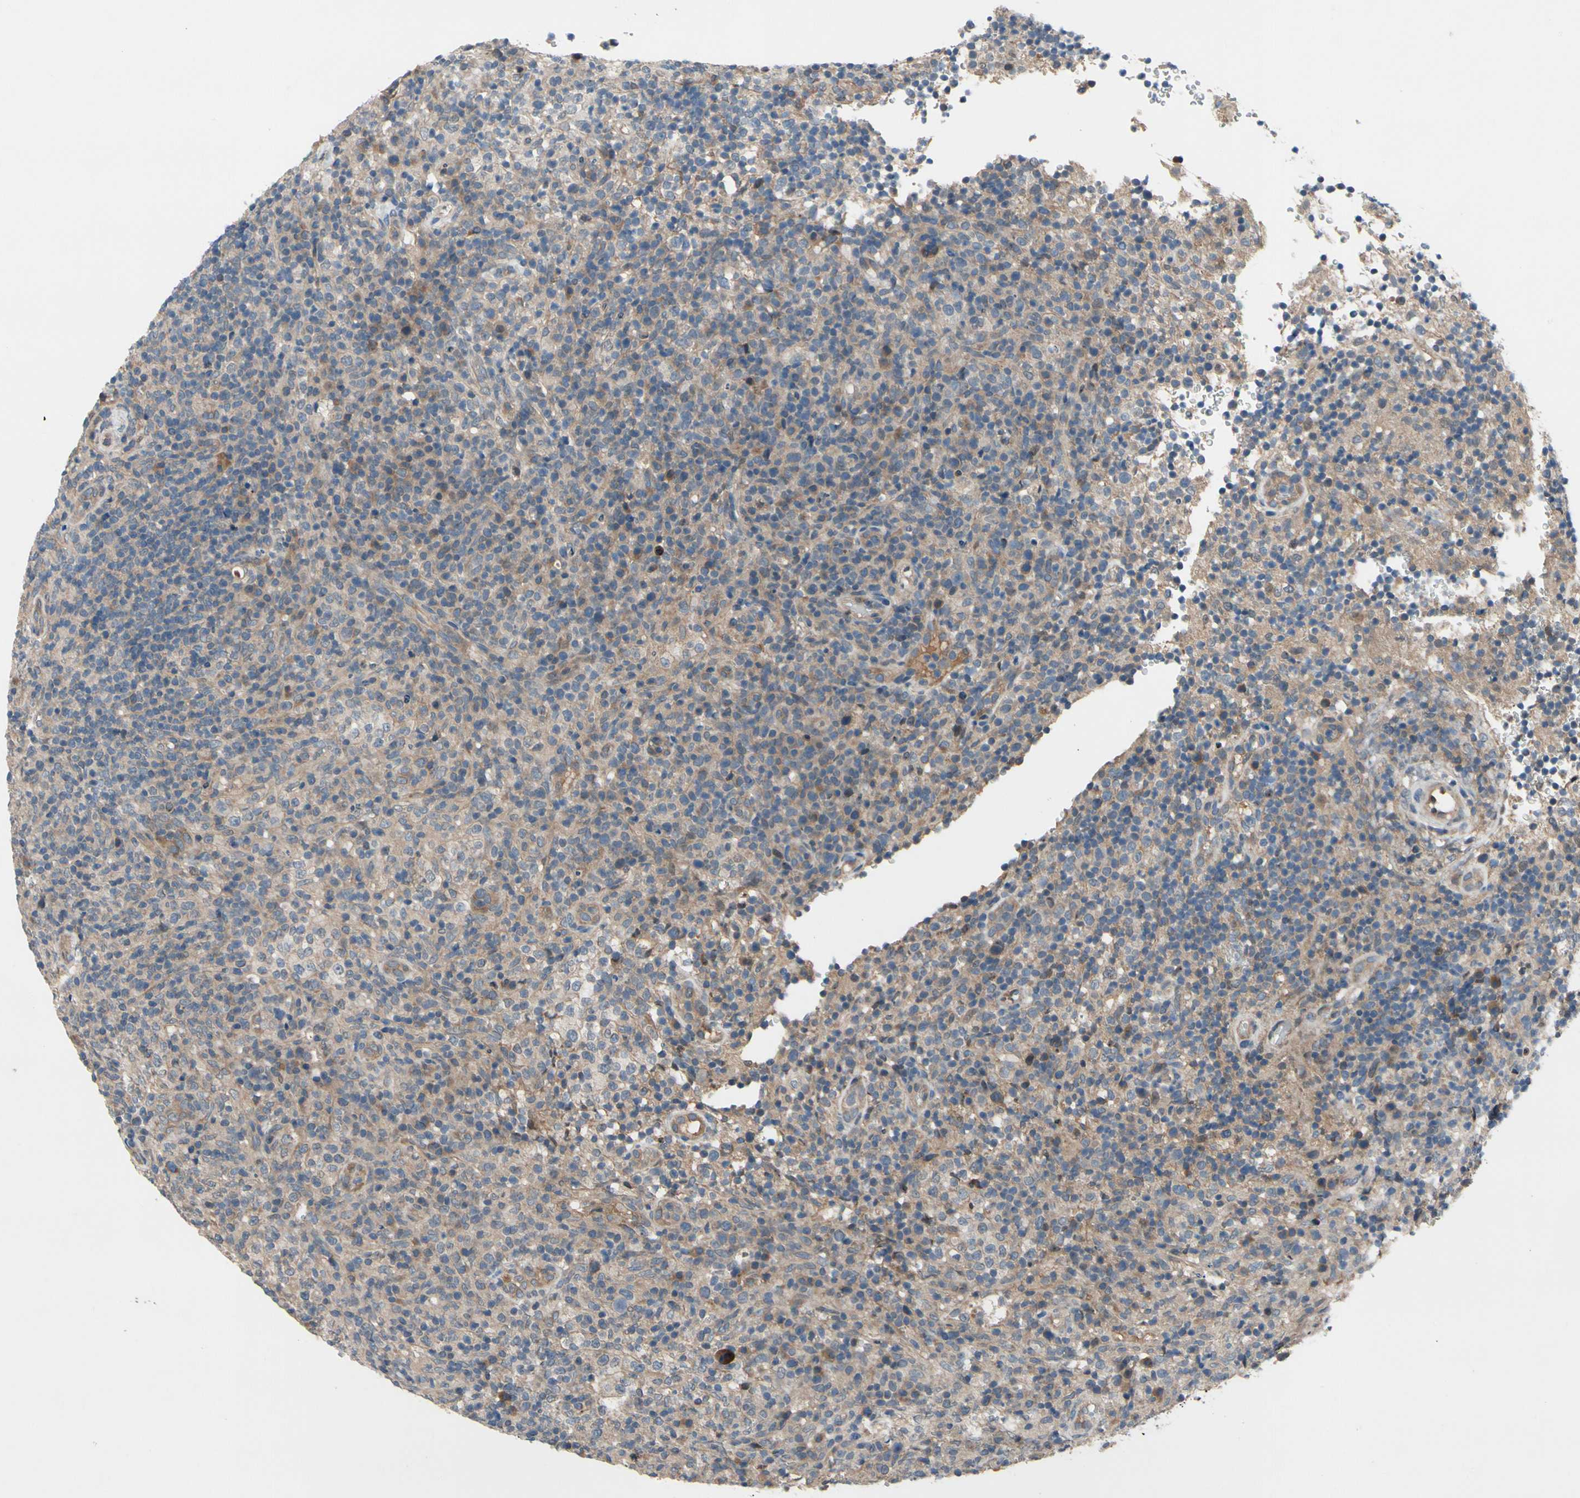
{"staining": {"intensity": "weak", "quantity": "25%-75%", "location": "cytoplasmic/membranous"}, "tissue": "lymphoma", "cell_type": "Tumor cells", "image_type": "cancer", "snomed": [{"axis": "morphology", "description": "Malignant lymphoma, non-Hodgkin's type, High grade"}, {"axis": "topography", "description": "Lymph node"}], "caption": "There is low levels of weak cytoplasmic/membranous positivity in tumor cells of lymphoma, as demonstrated by immunohistochemical staining (brown color).", "gene": "ICAM5", "patient": {"sex": "female", "age": 76}}